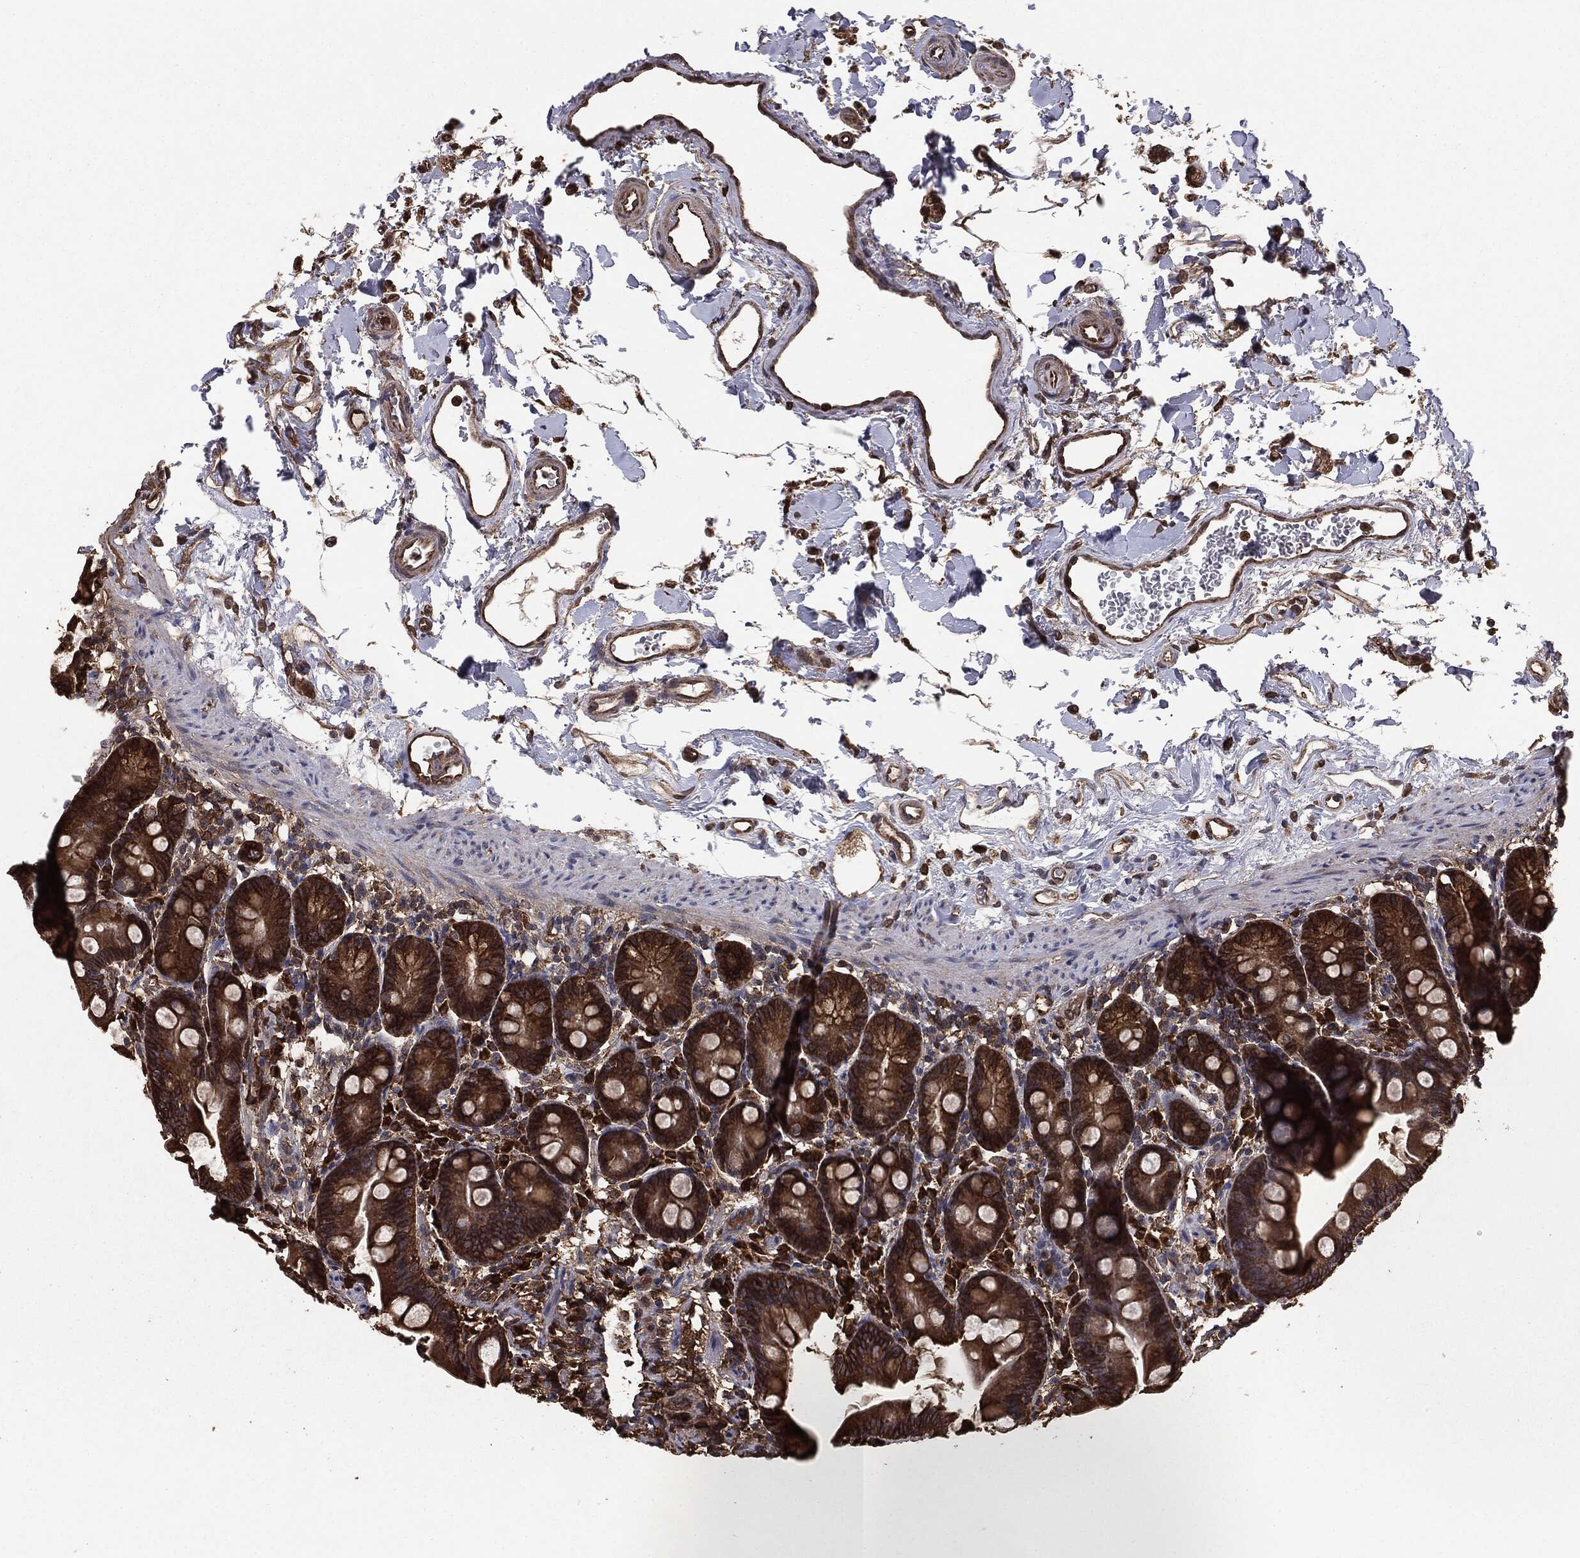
{"staining": {"intensity": "strong", "quantity": ">75%", "location": "cytoplasmic/membranous"}, "tissue": "small intestine", "cell_type": "Glandular cells", "image_type": "normal", "snomed": [{"axis": "morphology", "description": "Normal tissue, NOS"}, {"axis": "topography", "description": "Small intestine"}], "caption": "High-magnification brightfield microscopy of benign small intestine stained with DAB (brown) and counterstained with hematoxylin (blue). glandular cells exhibit strong cytoplasmic/membranous expression is appreciated in about>75% of cells. (Stains: DAB (3,3'-diaminobenzidine) in brown, nuclei in blue, Microscopy: brightfield microscopy at high magnification).", "gene": "NME1", "patient": {"sex": "female", "age": 44}}